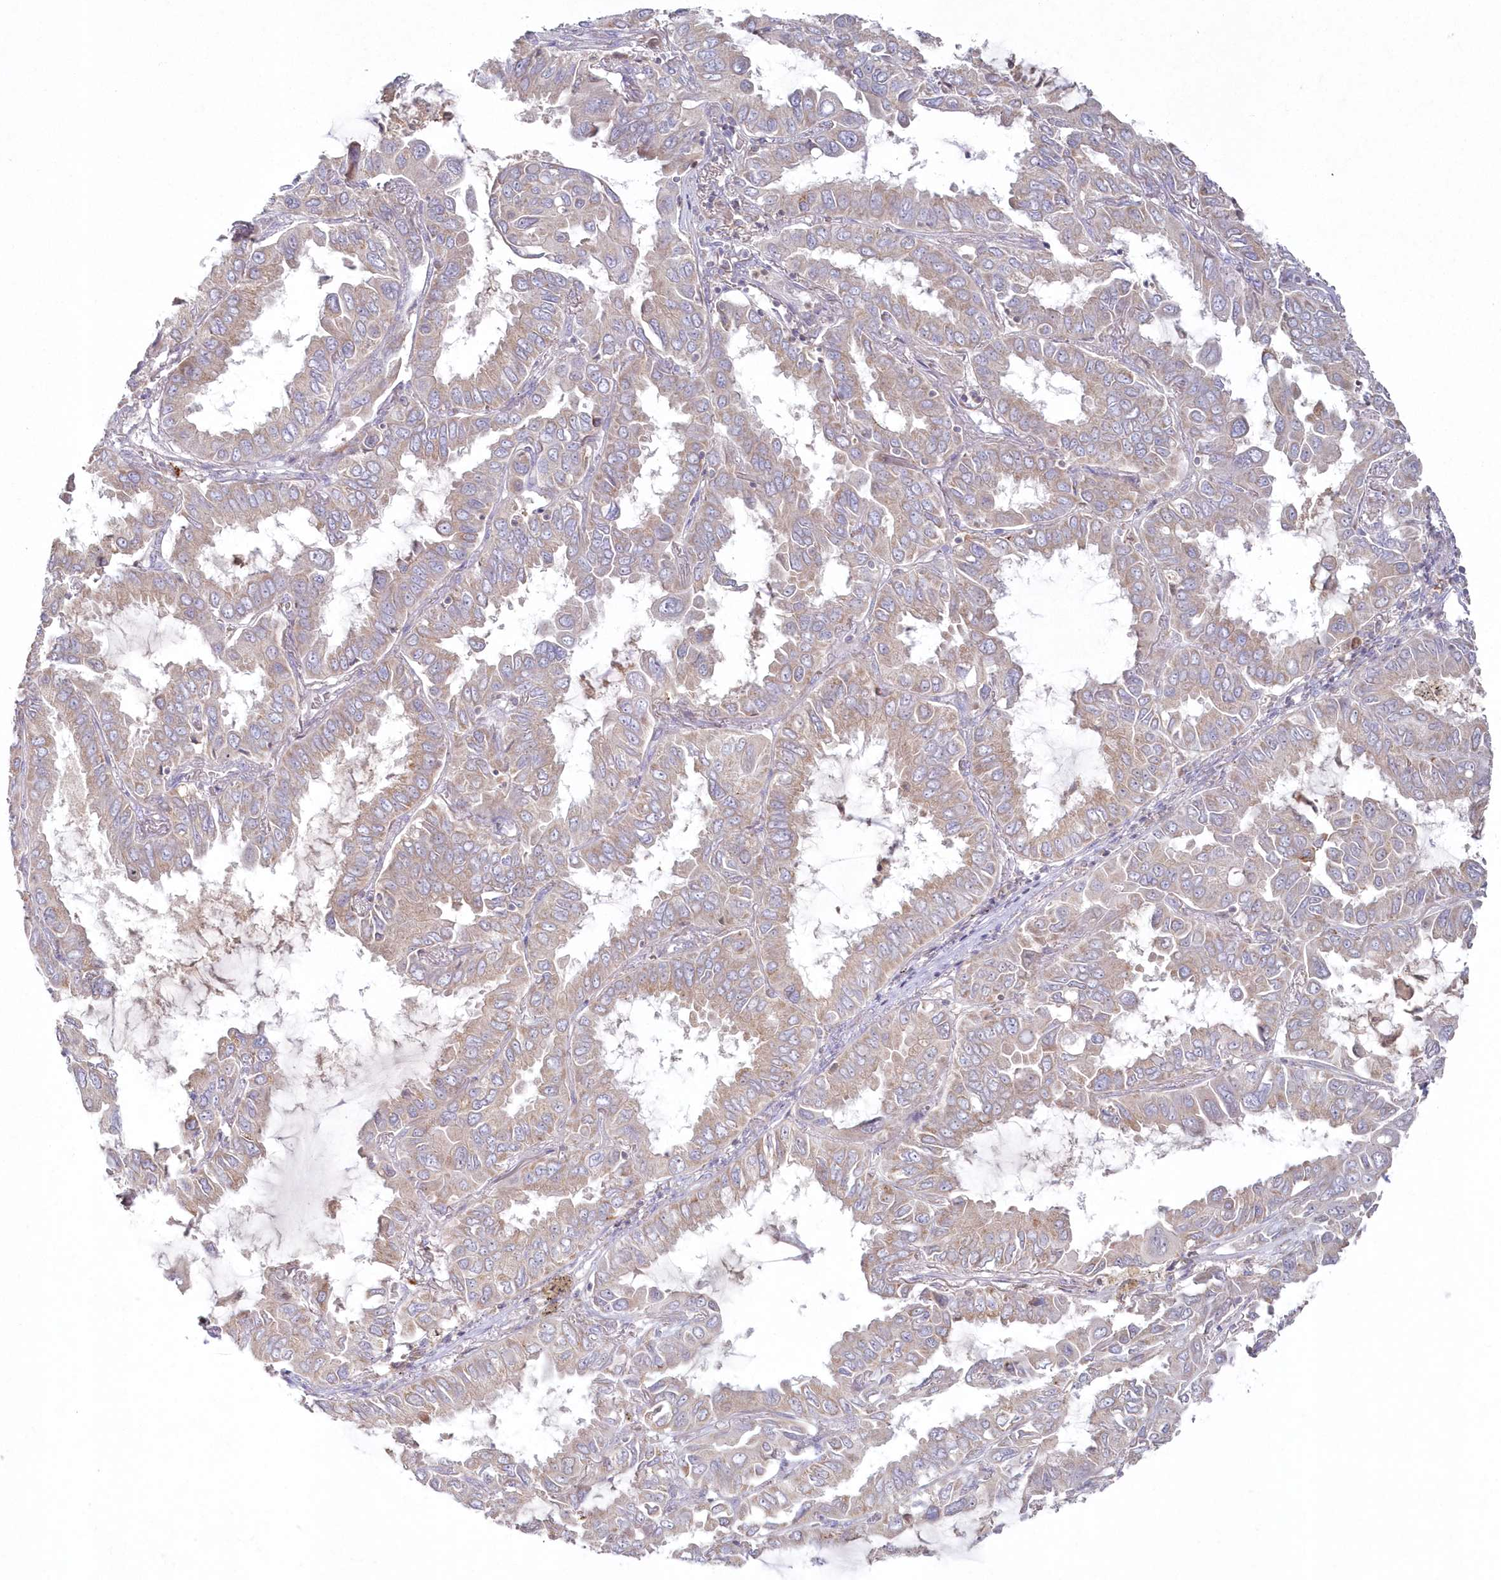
{"staining": {"intensity": "negative", "quantity": "none", "location": "none"}, "tissue": "lung cancer", "cell_type": "Tumor cells", "image_type": "cancer", "snomed": [{"axis": "morphology", "description": "Adenocarcinoma, NOS"}, {"axis": "topography", "description": "Lung"}], "caption": "Human lung adenocarcinoma stained for a protein using immunohistochemistry demonstrates no positivity in tumor cells.", "gene": "ARSB", "patient": {"sex": "male", "age": 64}}